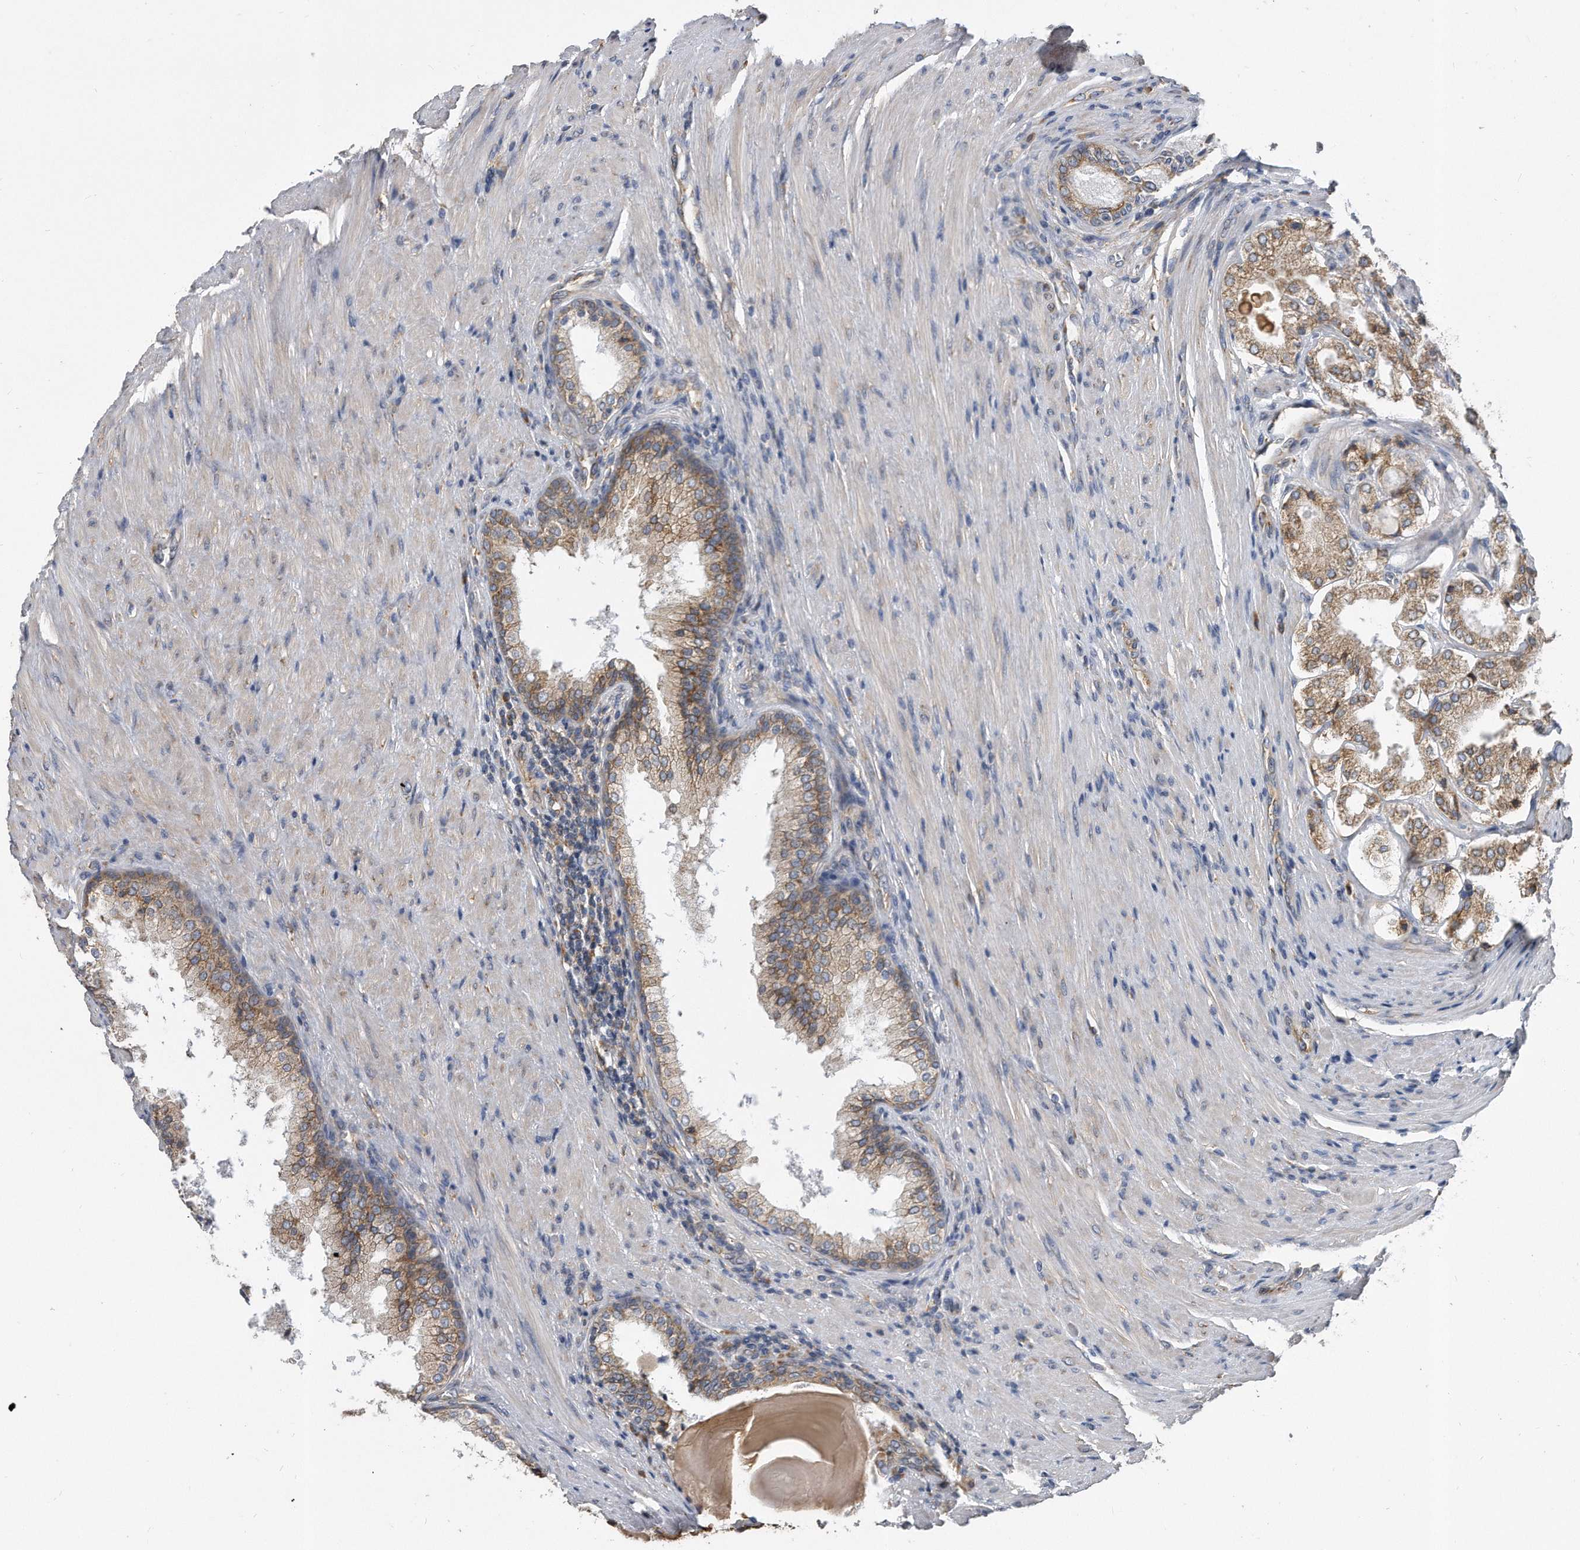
{"staining": {"intensity": "moderate", "quantity": ">75%", "location": "cytoplasmic/membranous"}, "tissue": "prostate cancer", "cell_type": "Tumor cells", "image_type": "cancer", "snomed": [{"axis": "morphology", "description": "Adenocarcinoma, High grade"}, {"axis": "topography", "description": "Prostate"}], "caption": "Moderate cytoplasmic/membranous protein staining is appreciated in approximately >75% of tumor cells in prostate cancer (high-grade adenocarcinoma).", "gene": "CCDC47", "patient": {"sex": "male", "age": 60}}